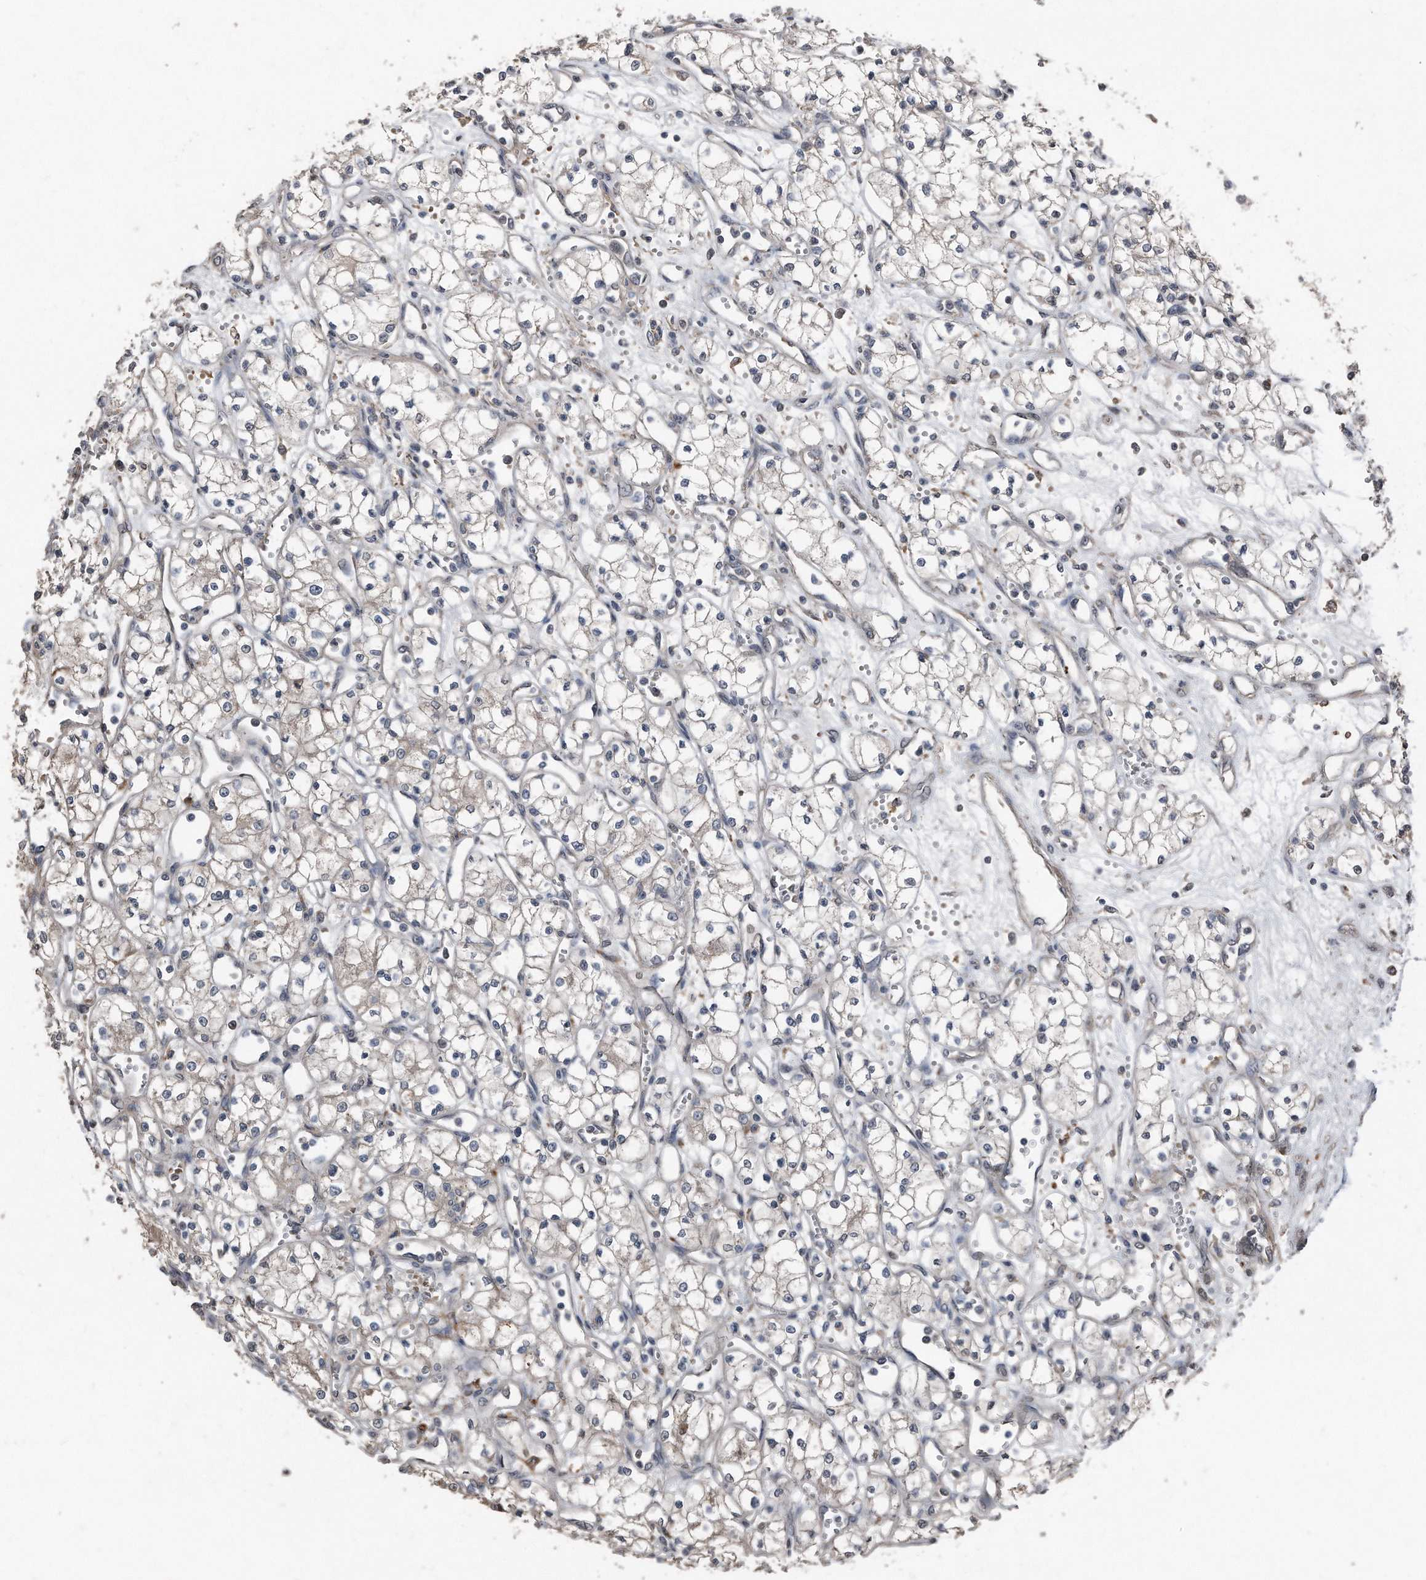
{"staining": {"intensity": "weak", "quantity": "25%-75%", "location": "cytoplasmic/membranous"}, "tissue": "renal cancer", "cell_type": "Tumor cells", "image_type": "cancer", "snomed": [{"axis": "morphology", "description": "Adenocarcinoma, NOS"}, {"axis": "topography", "description": "Kidney"}], "caption": "High-power microscopy captured an IHC micrograph of renal cancer, revealing weak cytoplasmic/membranous staining in approximately 25%-75% of tumor cells.", "gene": "ANKRD10", "patient": {"sex": "male", "age": 59}}